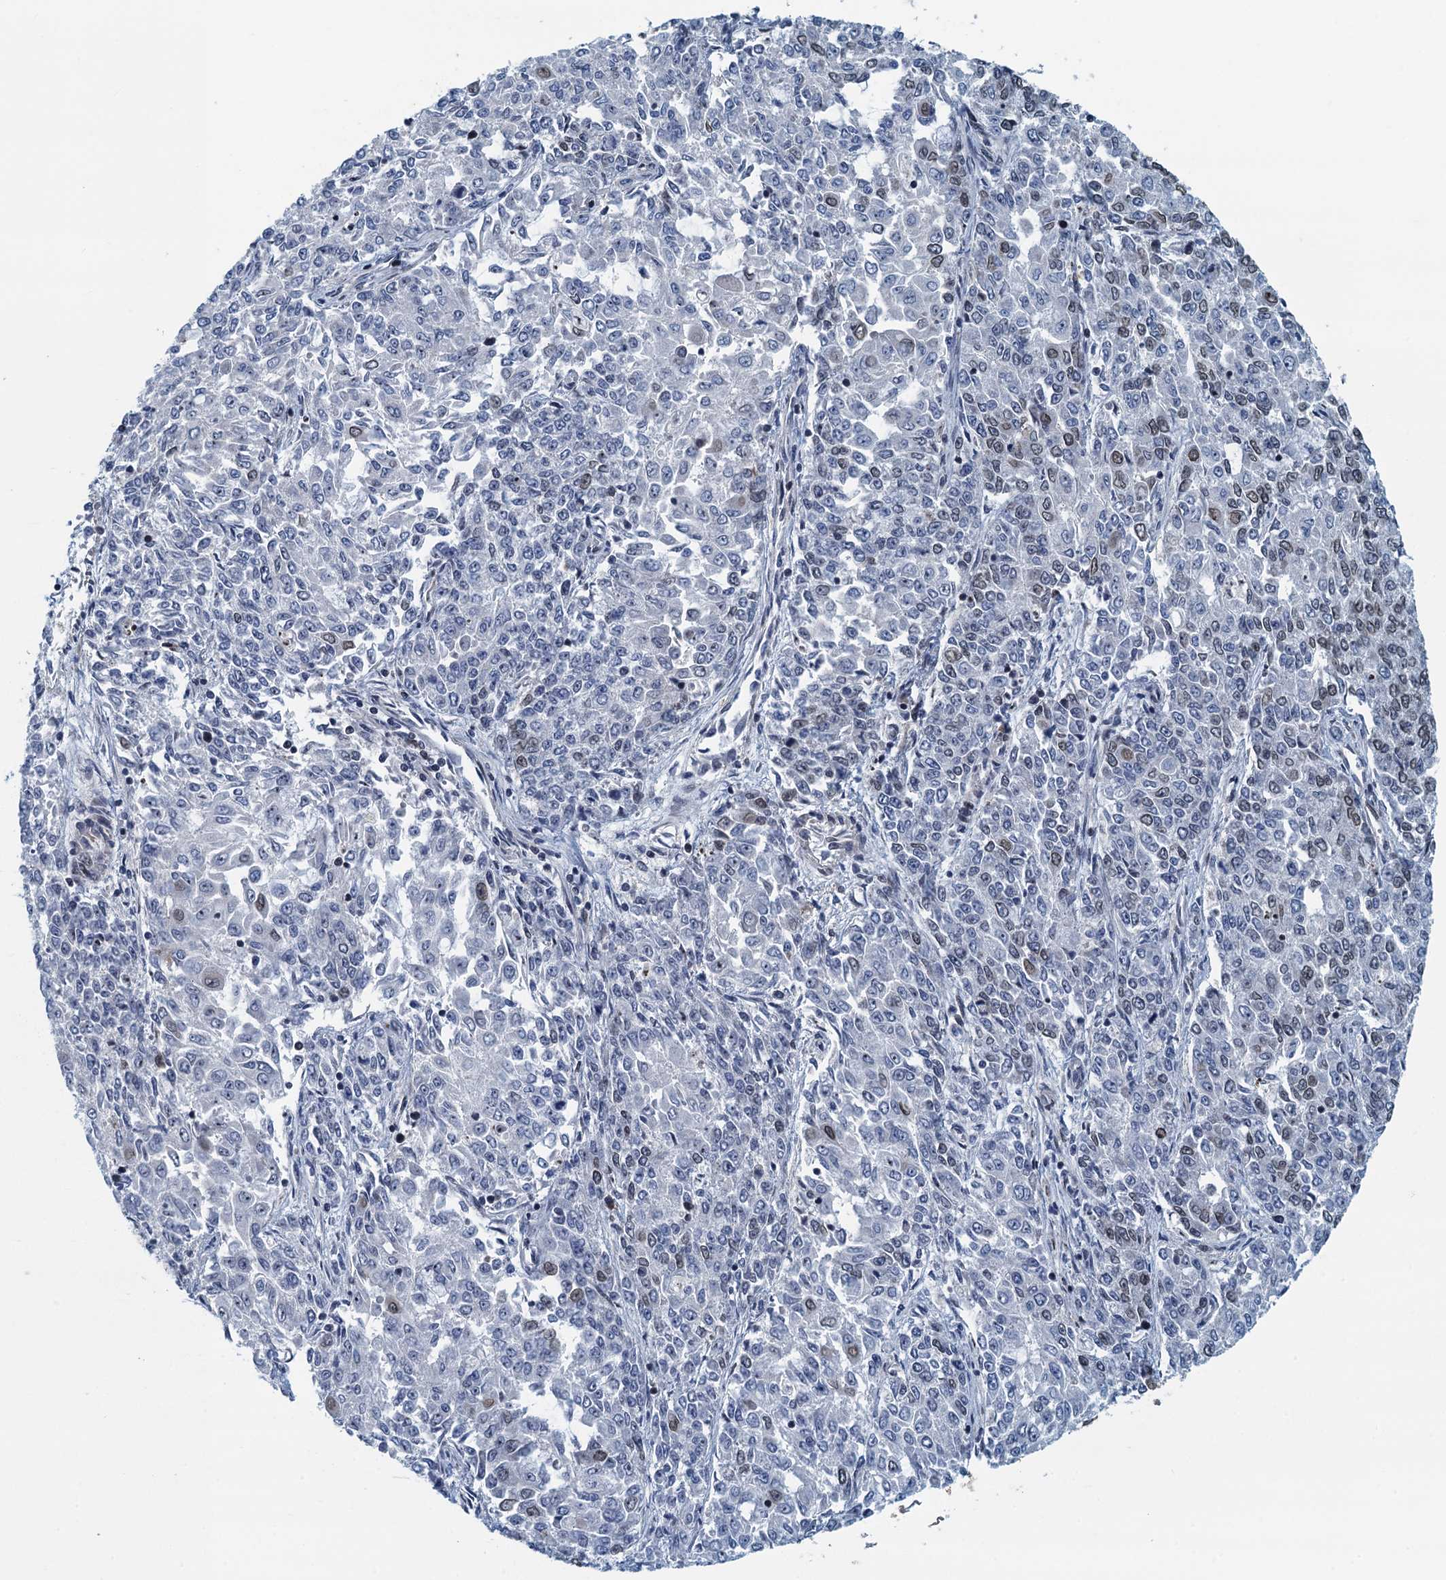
{"staining": {"intensity": "weak", "quantity": "<25%", "location": "cytoplasmic/membranous,nuclear"}, "tissue": "endometrial cancer", "cell_type": "Tumor cells", "image_type": "cancer", "snomed": [{"axis": "morphology", "description": "Adenocarcinoma, NOS"}, {"axis": "topography", "description": "Endometrium"}], "caption": "Endometrial adenocarcinoma stained for a protein using immunohistochemistry exhibits no staining tumor cells.", "gene": "CCDC34", "patient": {"sex": "female", "age": 50}}